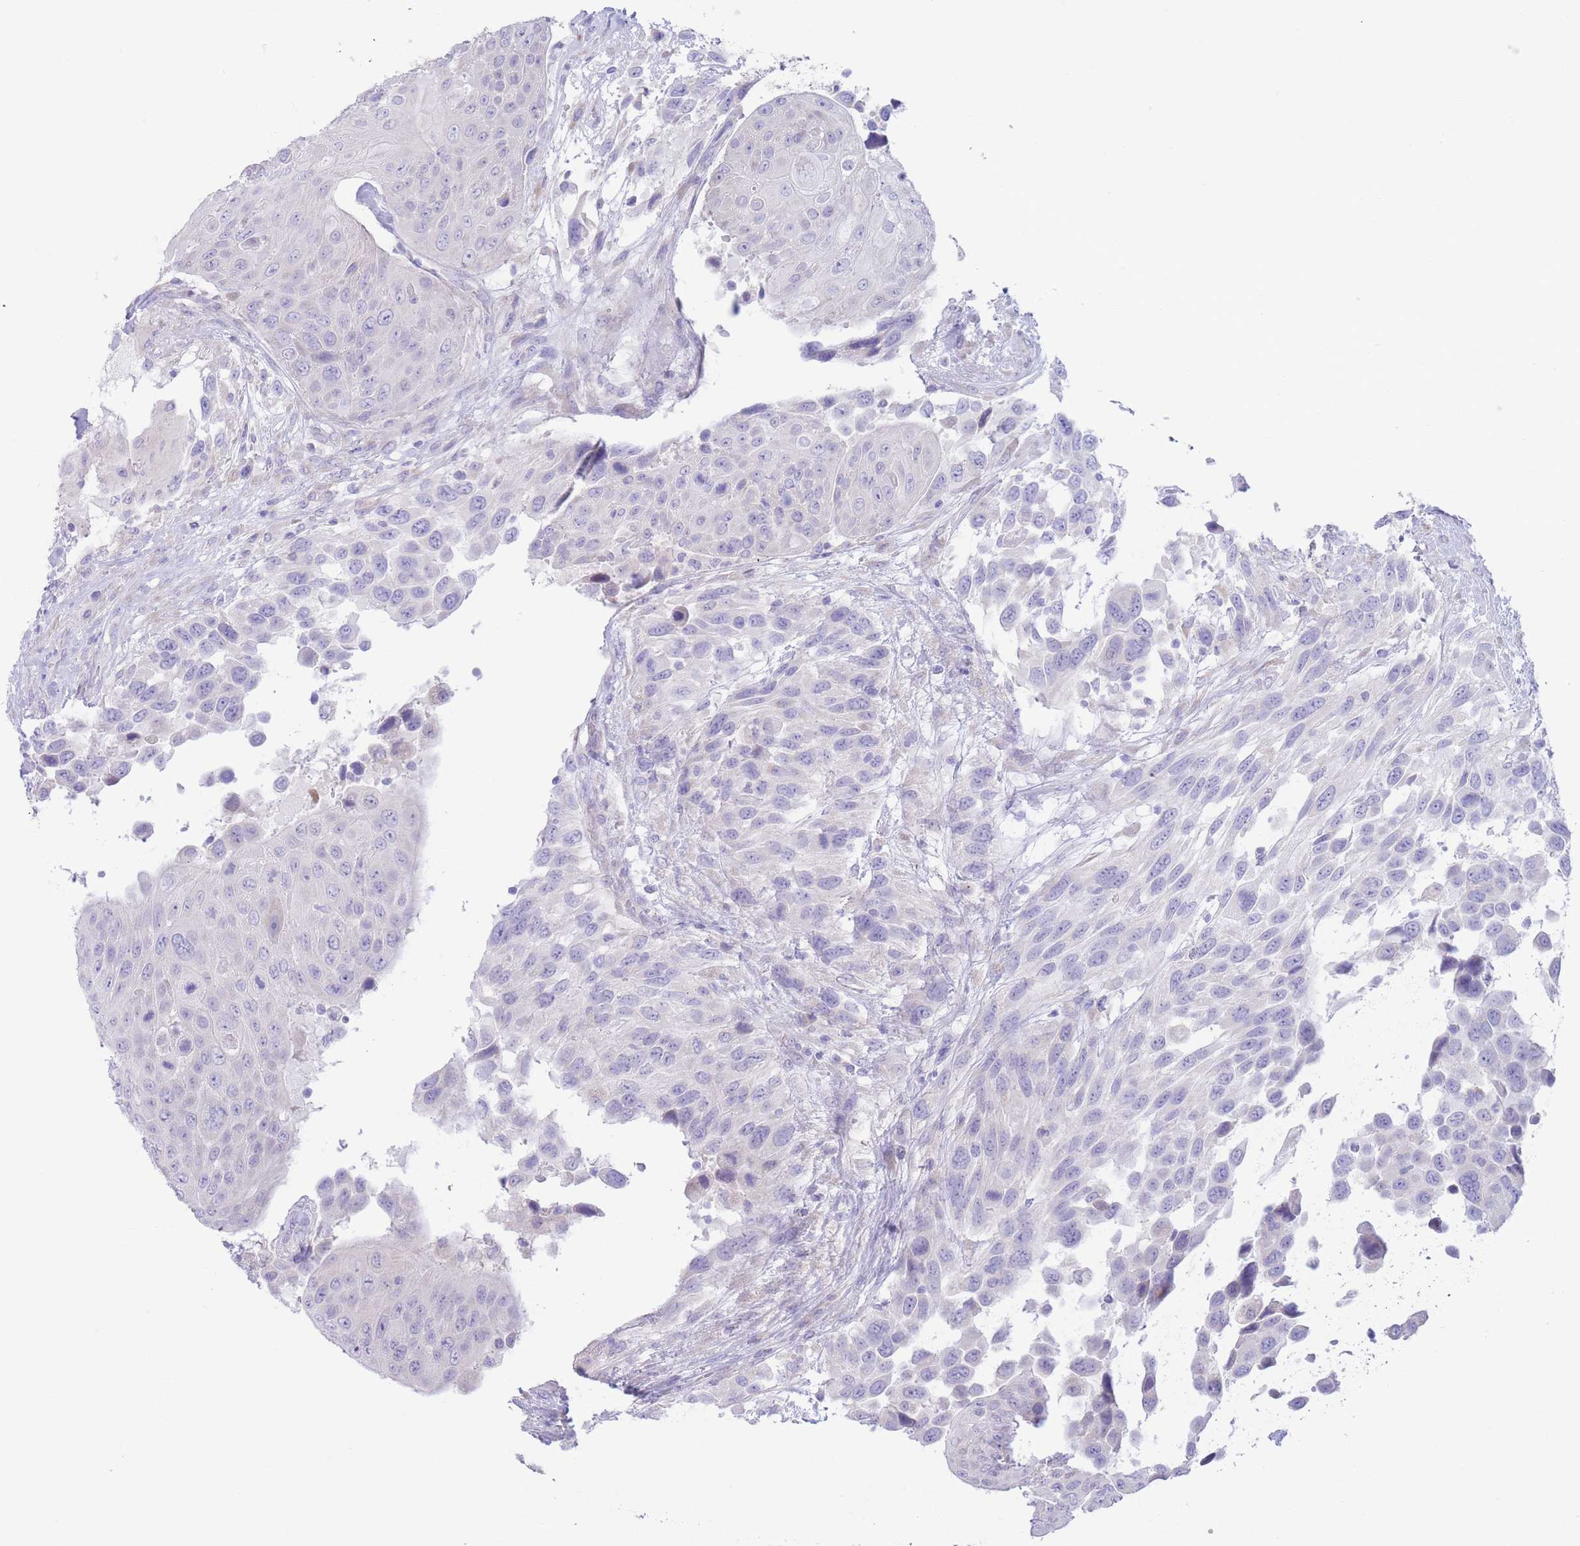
{"staining": {"intensity": "negative", "quantity": "none", "location": "none"}, "tissue": "urothelial cancer", "cell_type": "Tumor cells", "image_type": "cancer", "snomed": [{"axis": "morphology", "description": "Urothelial carcinoma, High grade"}, {"axis": "topography", "description": "Urinary bladder"}], "caption": "Tumor cells show no significant protein positivity in high-grade urothelial carcinoma.", "gene": "FAH", "patient": {"sex": "female", "age": 70}}